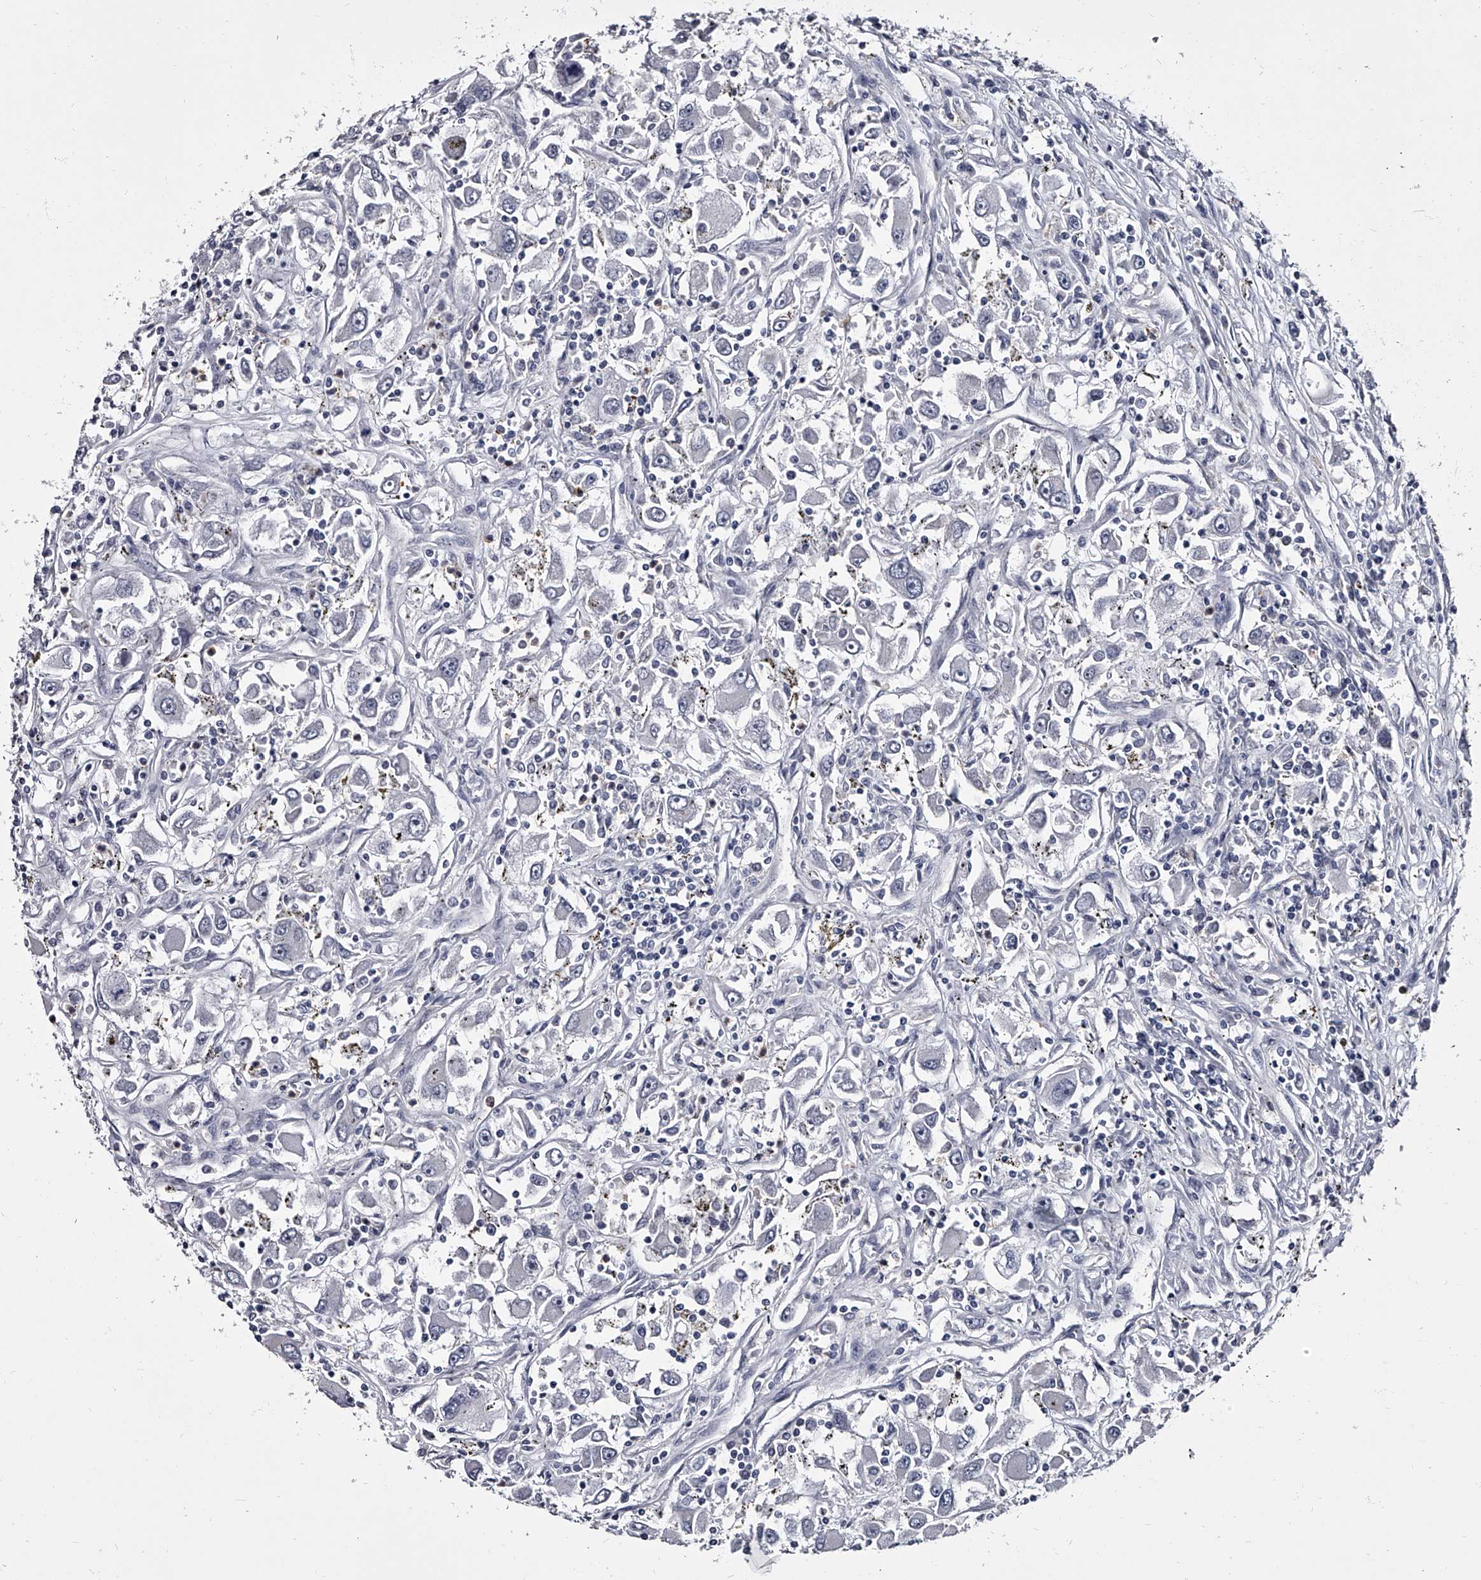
{"staining": {"intensity": "negative", "quantity": "none", "location": "none"}, "tissue": "renal cancer", "cell_type": "Tumor cells", "image_type": "cancer", "snomed": [{"axis": "morphology", "description": "Adenocarcinoma, NOS"}, {"axis": "topography", "description": "Kidney"}], "caption": "Image shows no protein positivity in tumor cells of renal cancer tissue.", "gene": "GAPVD1", "patient": {"sex": "female", "age": 52}}